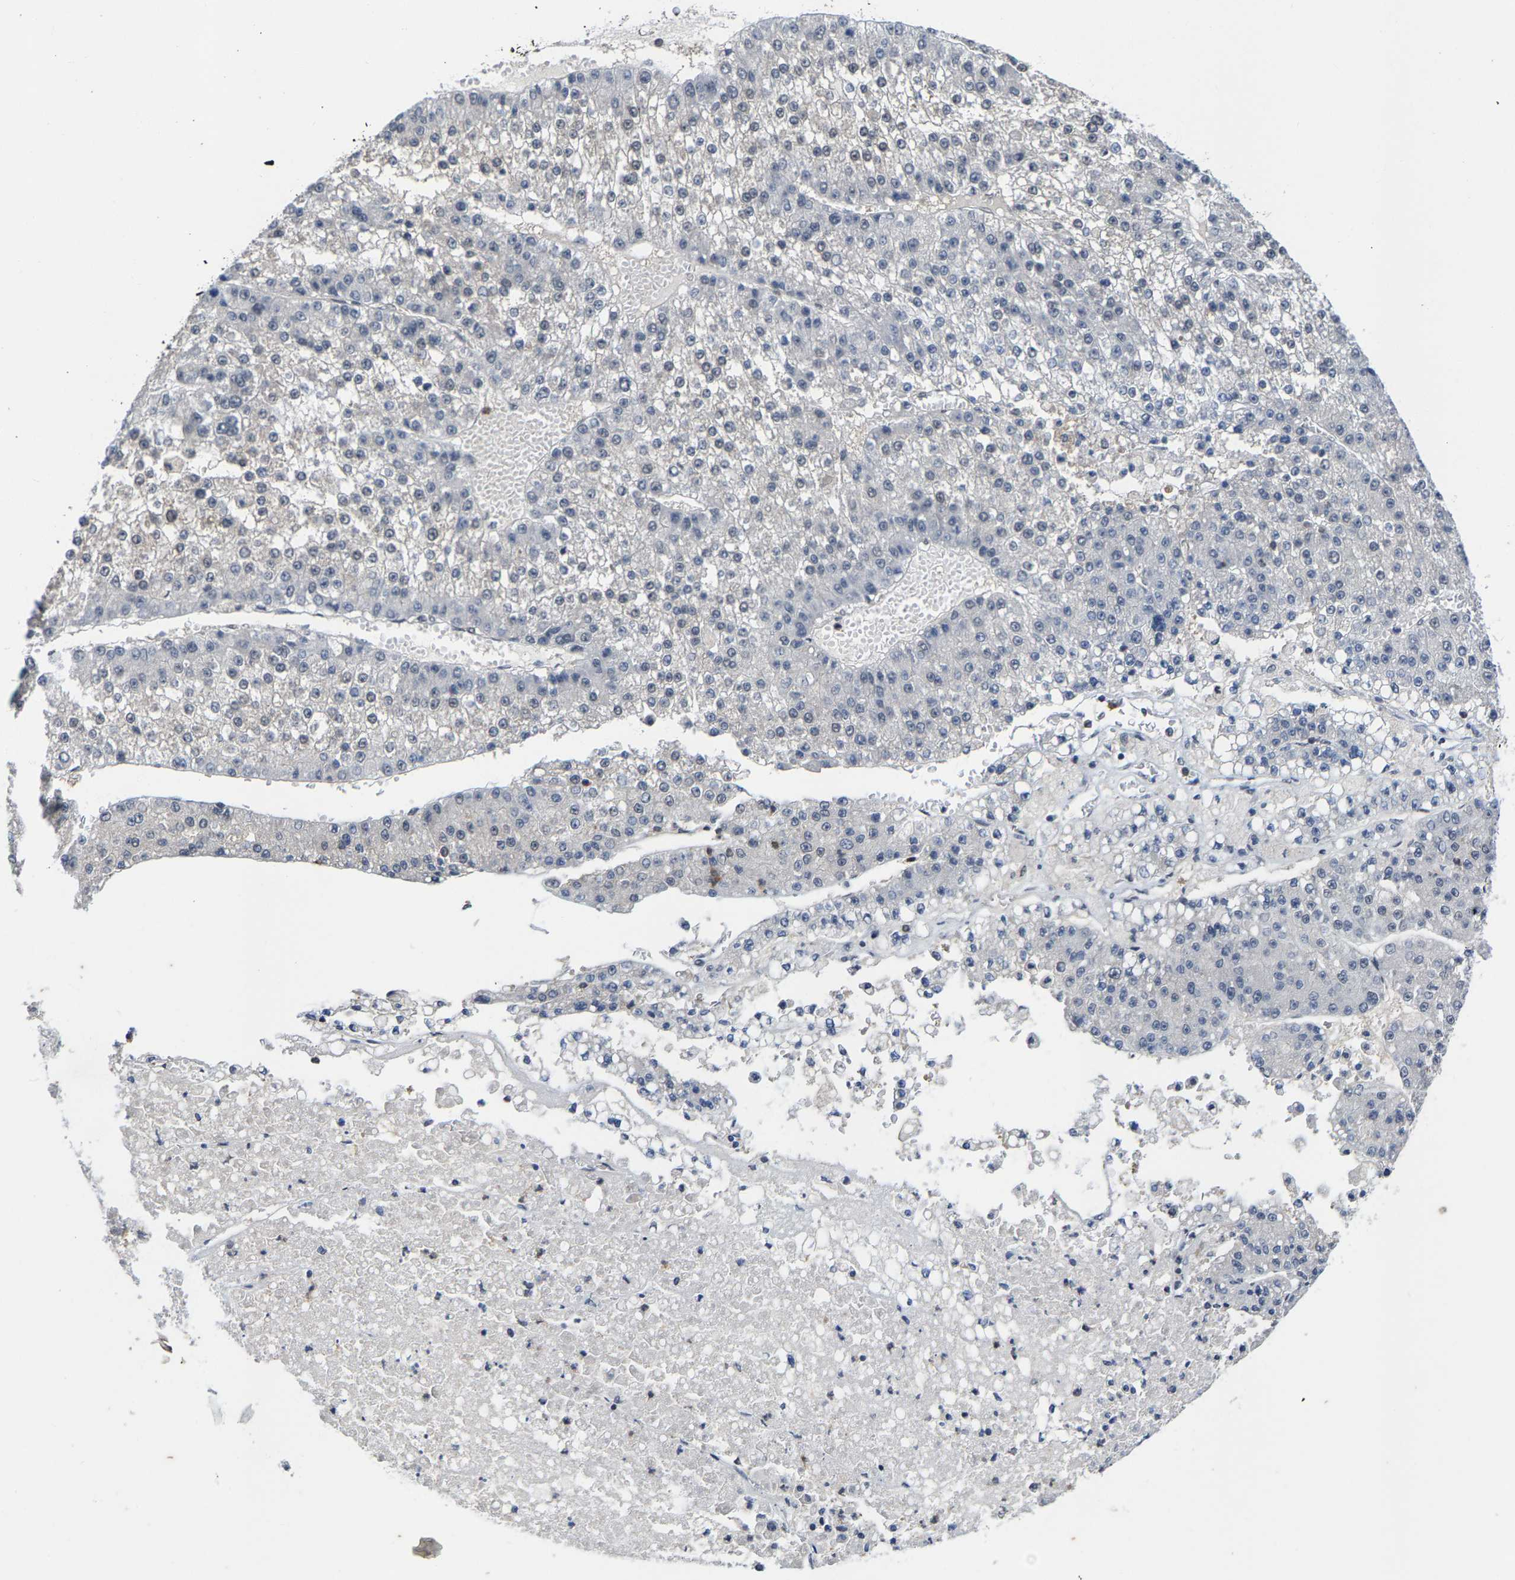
{"staining": {"intensity": "negative", "quantity": "none", "location": "none"}, "tissue": "liver cancer", "cell_type": "Tumor cells", "image_type": "cancer", "snomed": [{"axis": "morphology", "description": "Carcinoma, Hepatocellular, NOS"}, {"axis": "topography", "description": "Liver"}], "caption": "Tumor cells are negative for brown protein staining in liver hepatocellular carcinoma.", "gene": "FGD3", "patient": {"sex": "female", "age": 73}}